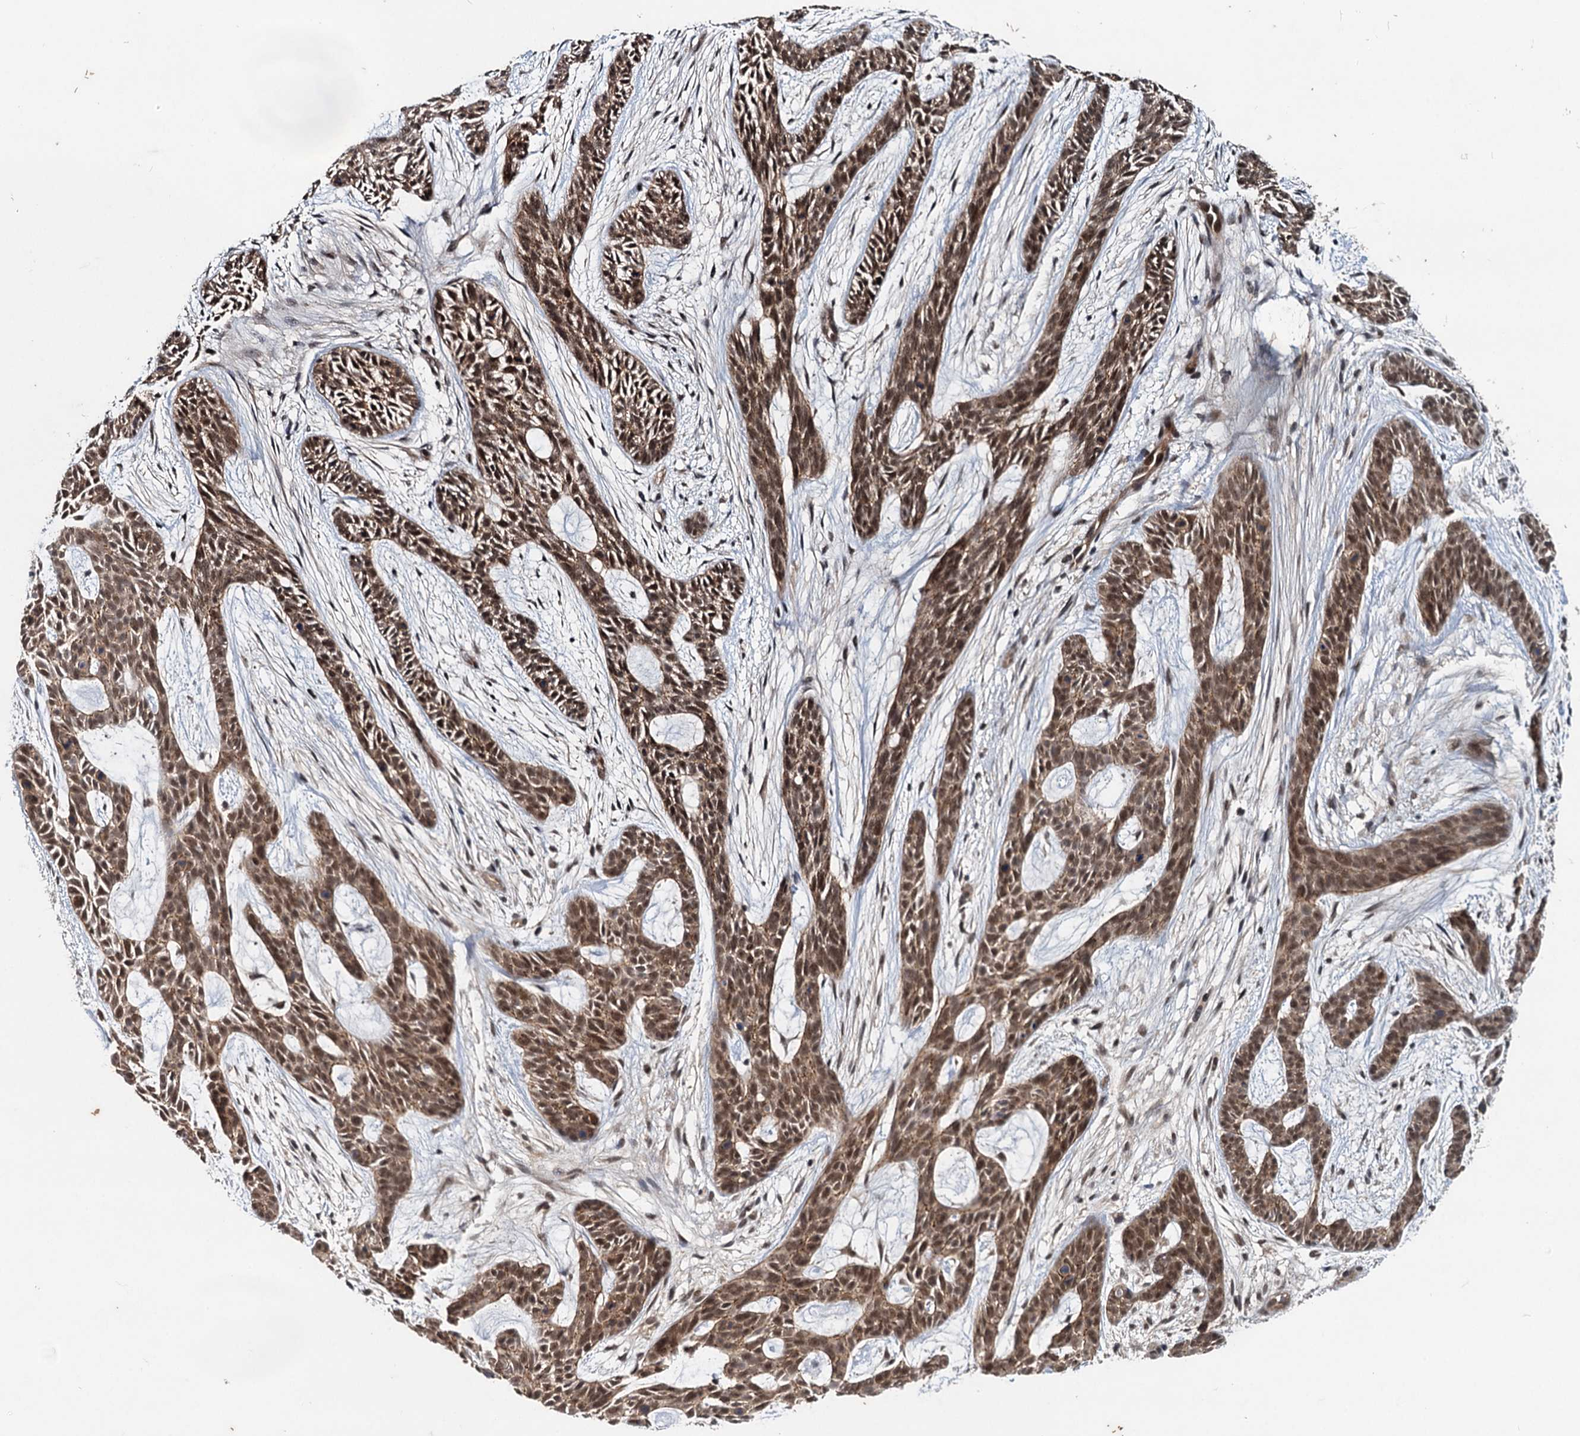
{"staining": {"intensity": "moderate", "quantity": ">75%", "location": "cytoplasmic/membranous,nuclear"}, "tissue": "skin cancer", "cell_type": "Tumor cells", "image_type": "cancer", "snomed": [{"axis": "morphology", "description": "Basal cell carcinoma"}, {"axis": "topography", "description": "Skin"}], "caption": "The image reveals a brown stain indicating the presence of a protein in the cytoplasmic/membranous and nuclear of tumor cells in basal cell carcinoma (skin). (DAB (3,3'-diaminobenzidine) IHC, brown staining for protein, blue staining for nuclei).", "gene": "RITA1", "patient": {"sex": "male", "age": 89}}